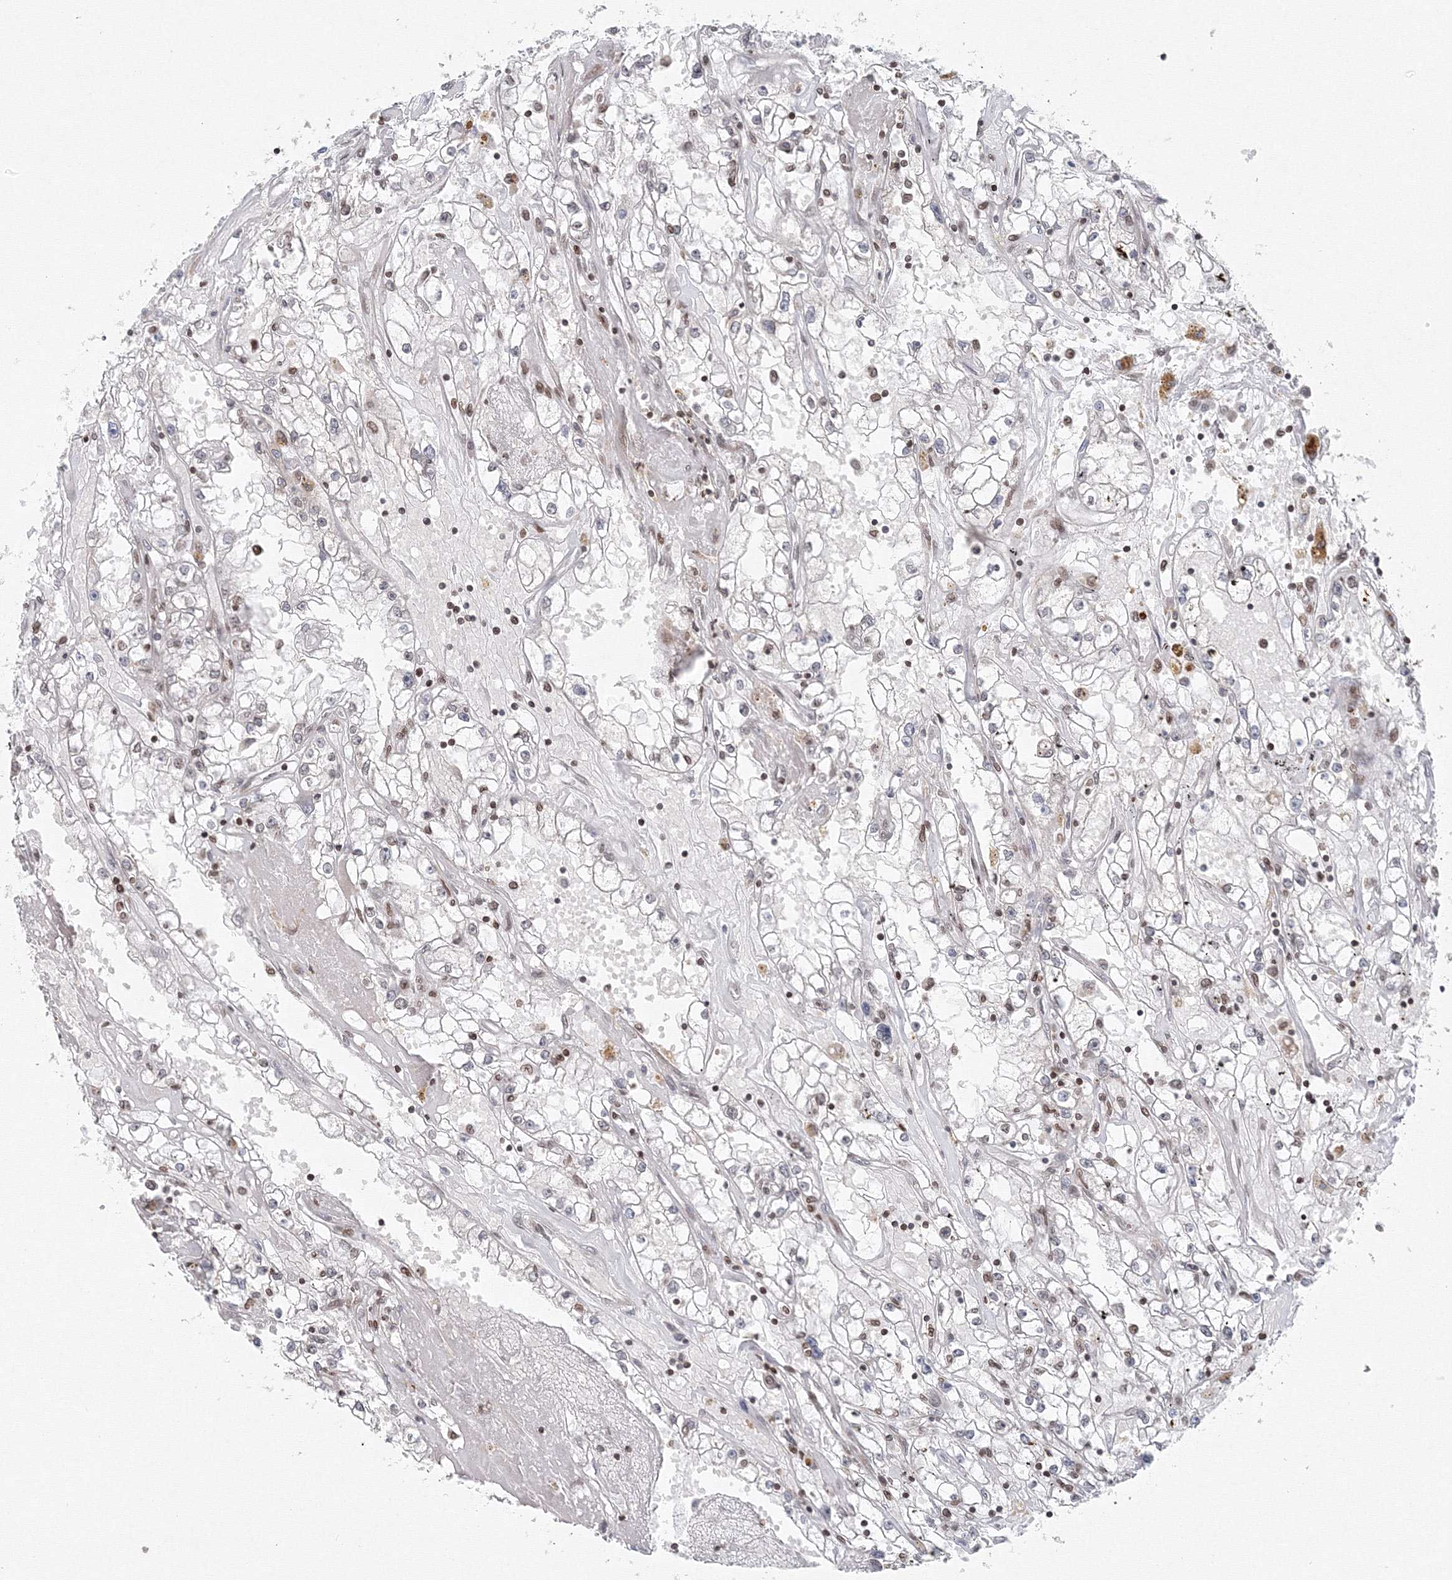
{"staining": {"intensity": "moderate", "quantity": "<25%", "location": "nuclear"}, "tissue": "renal cancer", "cell_type": "Tumor cells", "image_type": "cancer", "snomed": [{"axis": "morphology", "description": "Adenocarcinoma, NOS"}, {"axis": "topography", "description": "Kidney"}], "caption": "Renal cancer (adenocarcinoma) tissue shows moderate nuclear expression in about <25% of tumor cells Nuclei are stained in blue.", "gene": "KIF4A", "patient": {"sex": "male", "age": 56}}